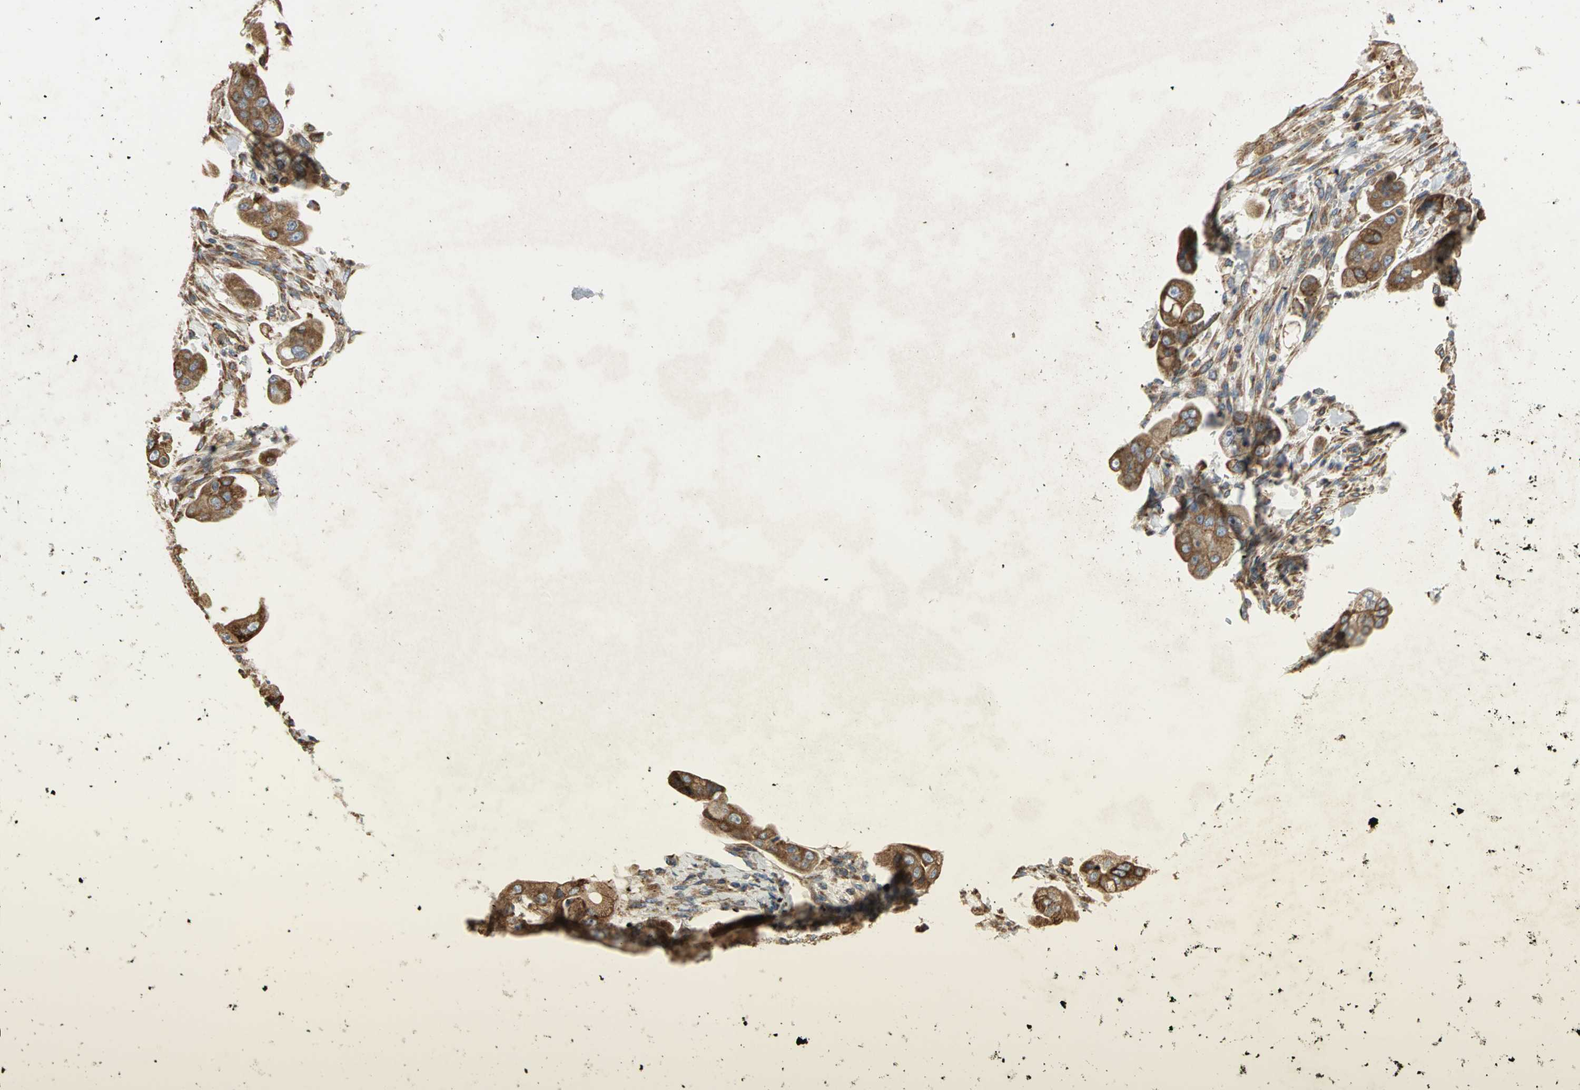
{"staining": {"intensity": "moderate", "quantity": ">75%", "location": "cytoplasmic/membranous"}, "tissue": "stomach cancer", "cell_type": "Tumor cells", "image_type": "cancer", "snomed": [{"axis": "morphology", "description": "Adenocarcinoma, NOS"}, {"axis": "topography", "description": "Stomach"}], "caption": "A histopathology image of stomach adenocarcinoma stained for a protein demonstrates moderate cytoplasmic/membranous brown staining in tumor cells. (brown staining indicates protein expression, while blue staining denotes nuclei).", "gene": "SDF2L1", "patient": {"sex": "male", "age": 62}}